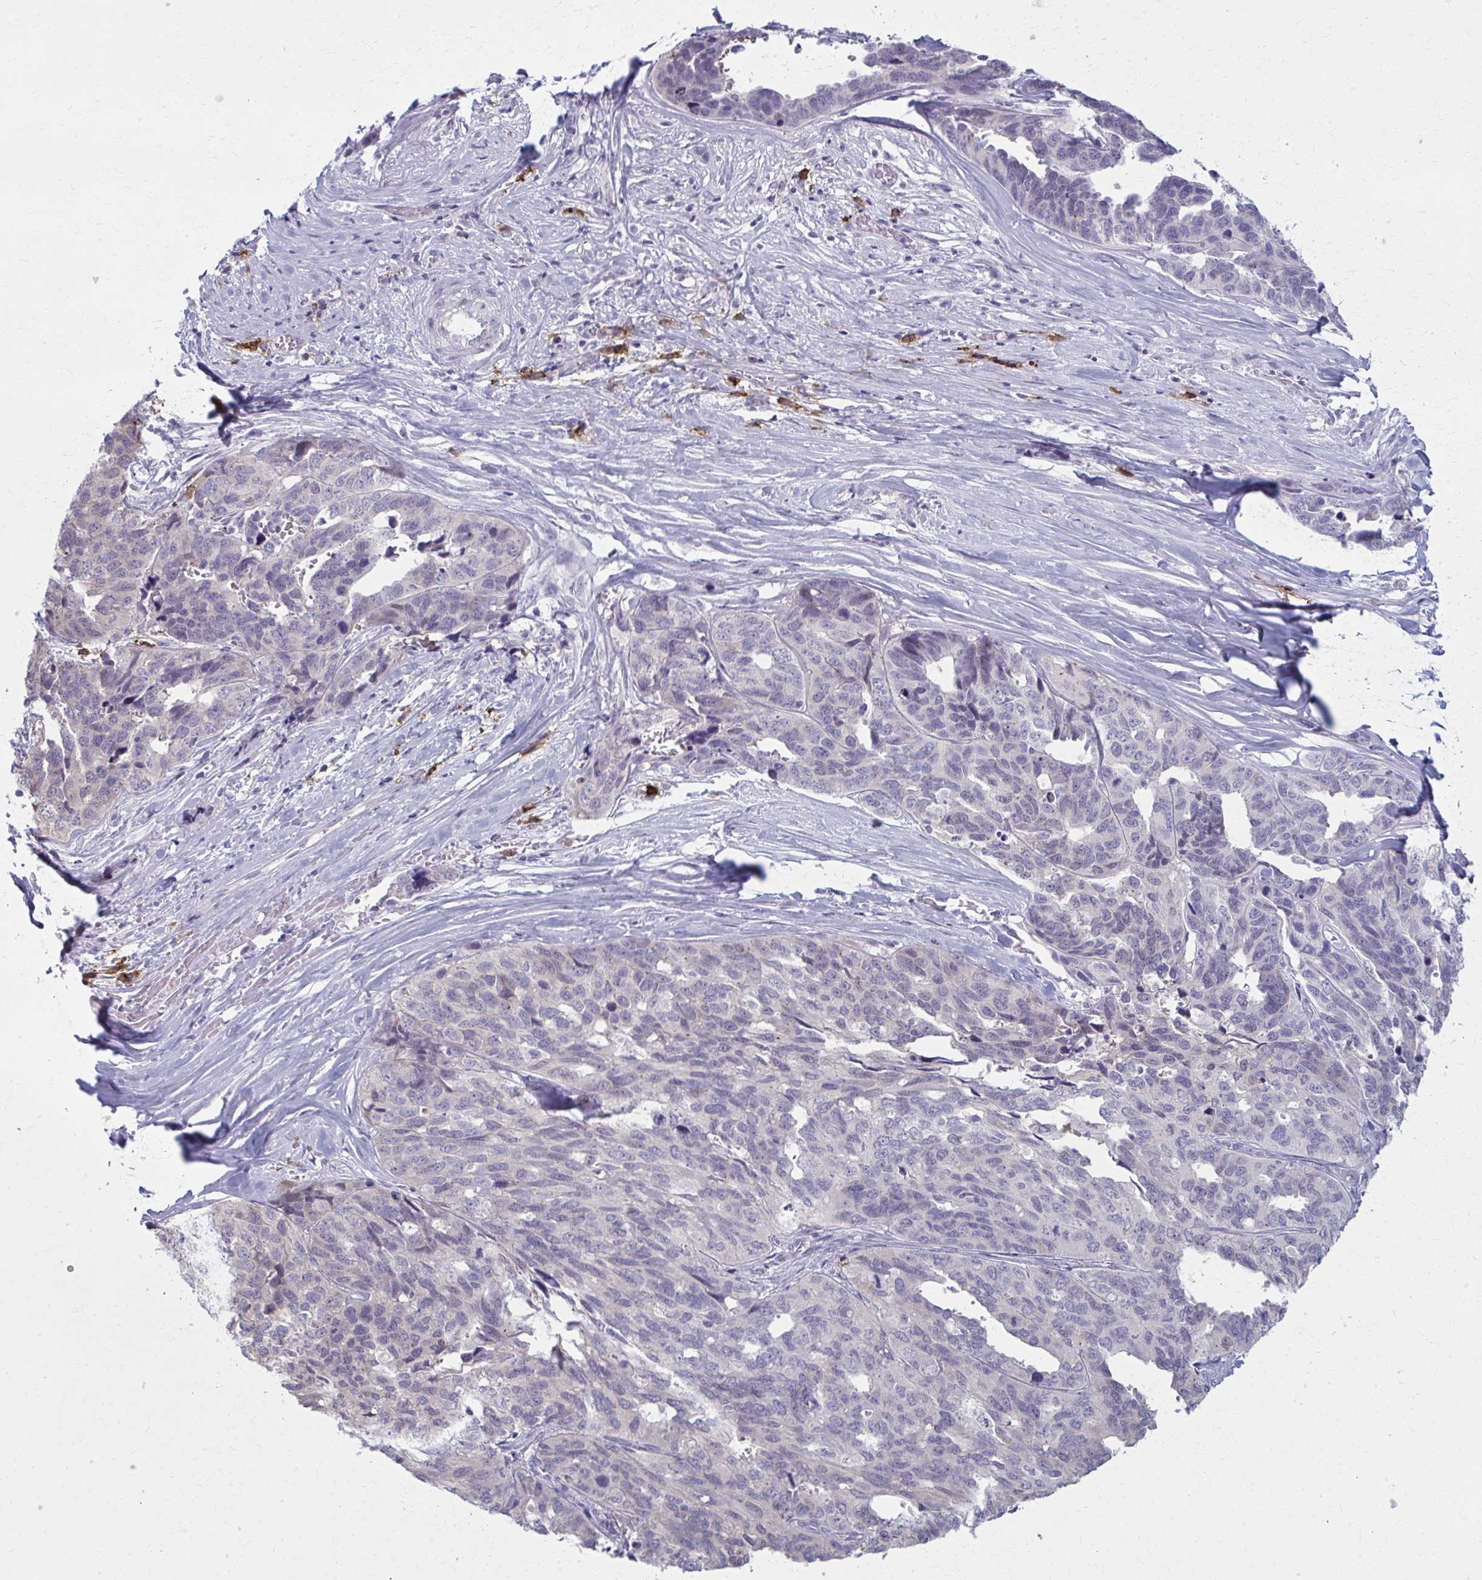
{"staining": {"intensity": "negative", "quantity": "none", "location": "none"}, "tissue": "ovarian cancer", "cell_type": "Tumor cells", "image_type": "cancer", "snomed": [{"axis": "morphology", "description": "Cystadenocarcinoma, serous, NOS"}, {"axis": "topography", "description": "Ovary"}], "caption": "Immunohistochemical staining of human ovarian cancer (serous cystadenocarcinoma) shows no significant expression in tumor cells.", "gene": "CD38", "patient": {"sex": "female", "age": 64}}